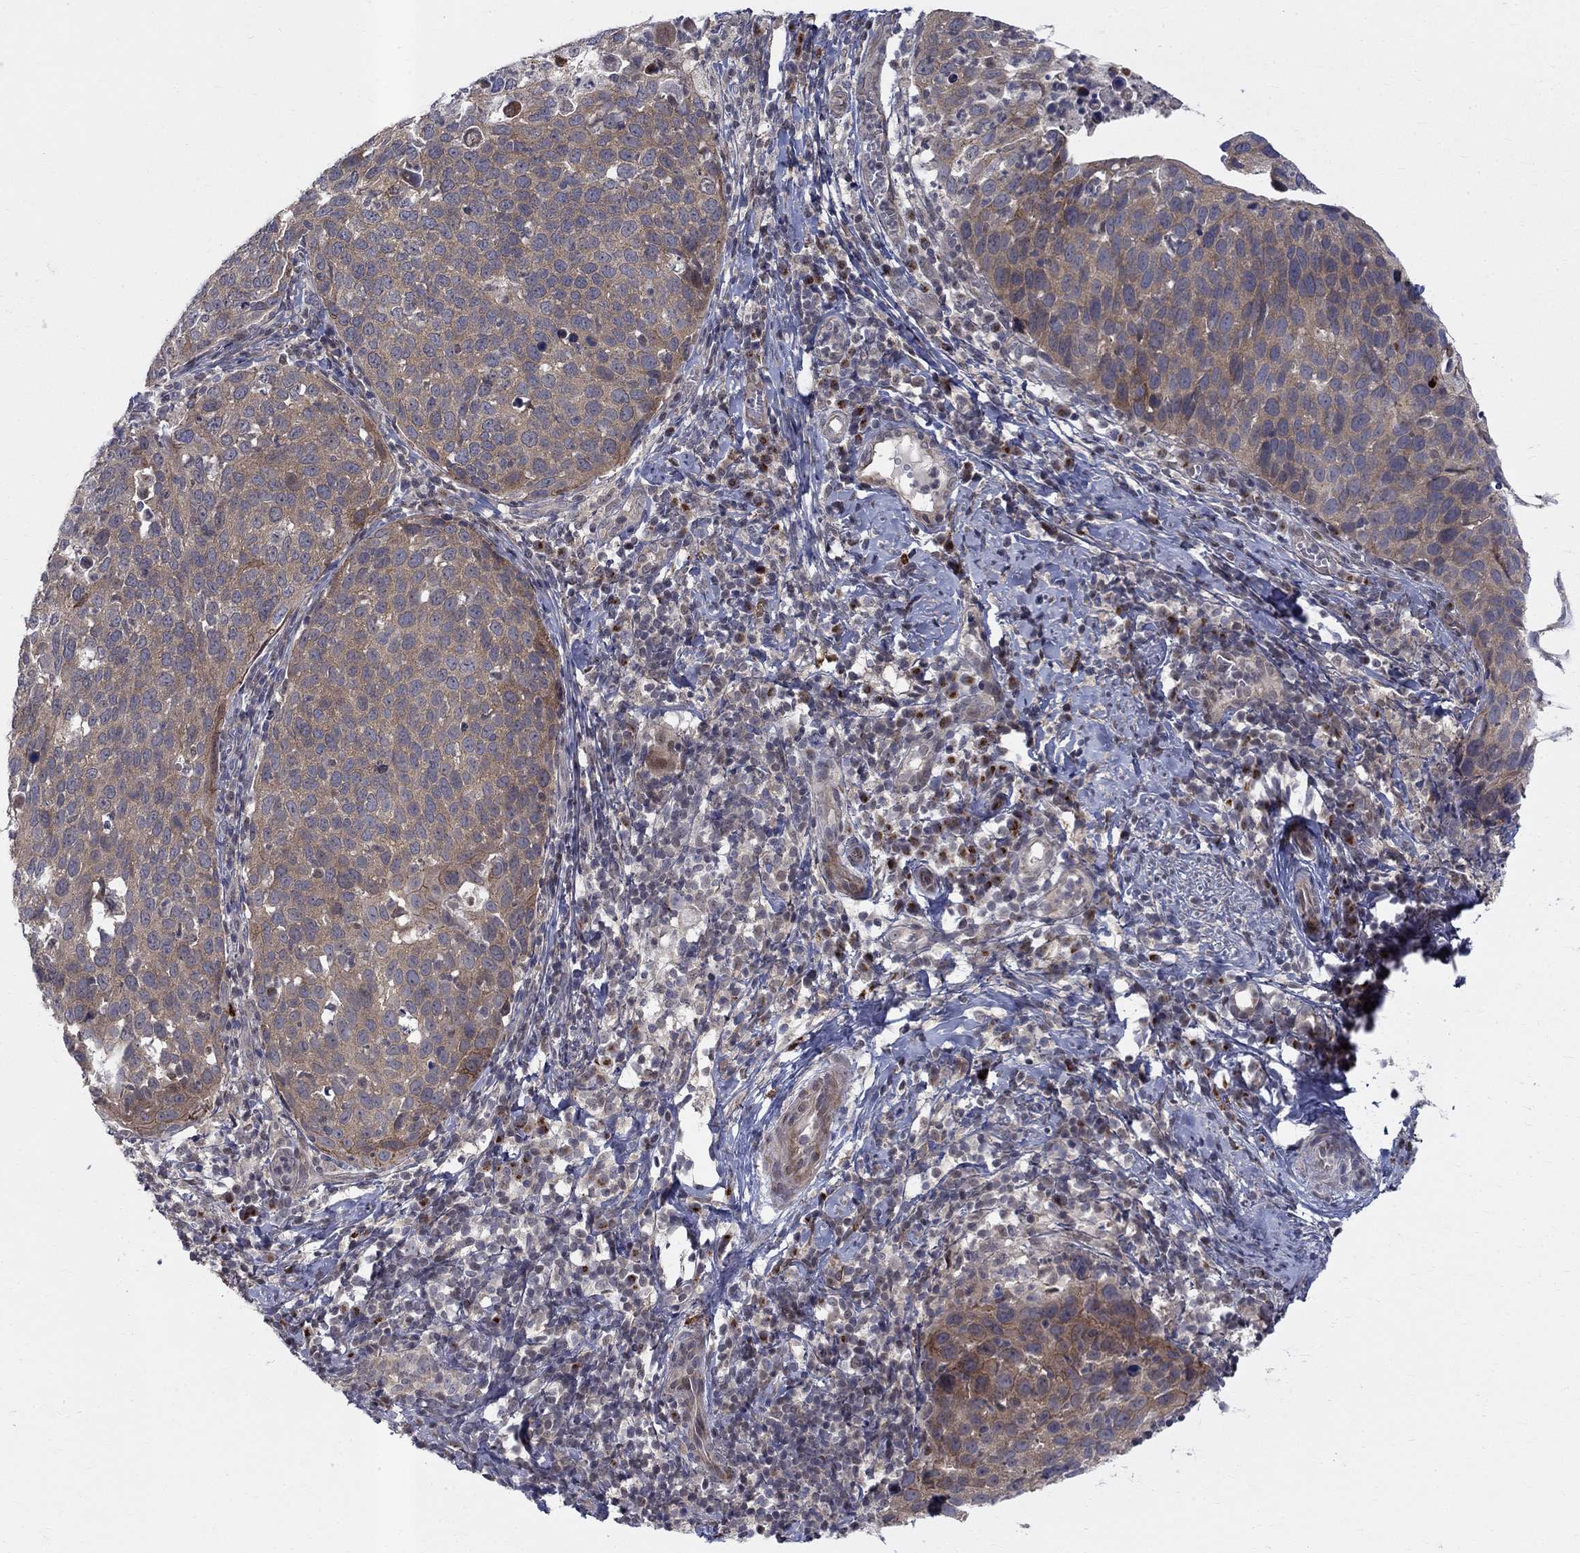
{"staining": {"intensity": "weak", "quantity": ">75%", "location": "cytoplasmic/membranous"}, "tissue": "cervical cancer", "cell_type": "Tumor cells", "image_type": "cancer", "snomed": [{"axis": "morphology", "description": "Squamous cell carcinoma, NOS"}, {"axis": "topography", "description": "Cervix"}], "caption": "Immunohistochemical staining of human squamous cell carcinoma (cervical) reveals low levels of weak cytoplasmic/membranous positivity in about >75% of tumor cells.", "gene": "WDR19", "patient": {"sex": "female", "age": 54}}